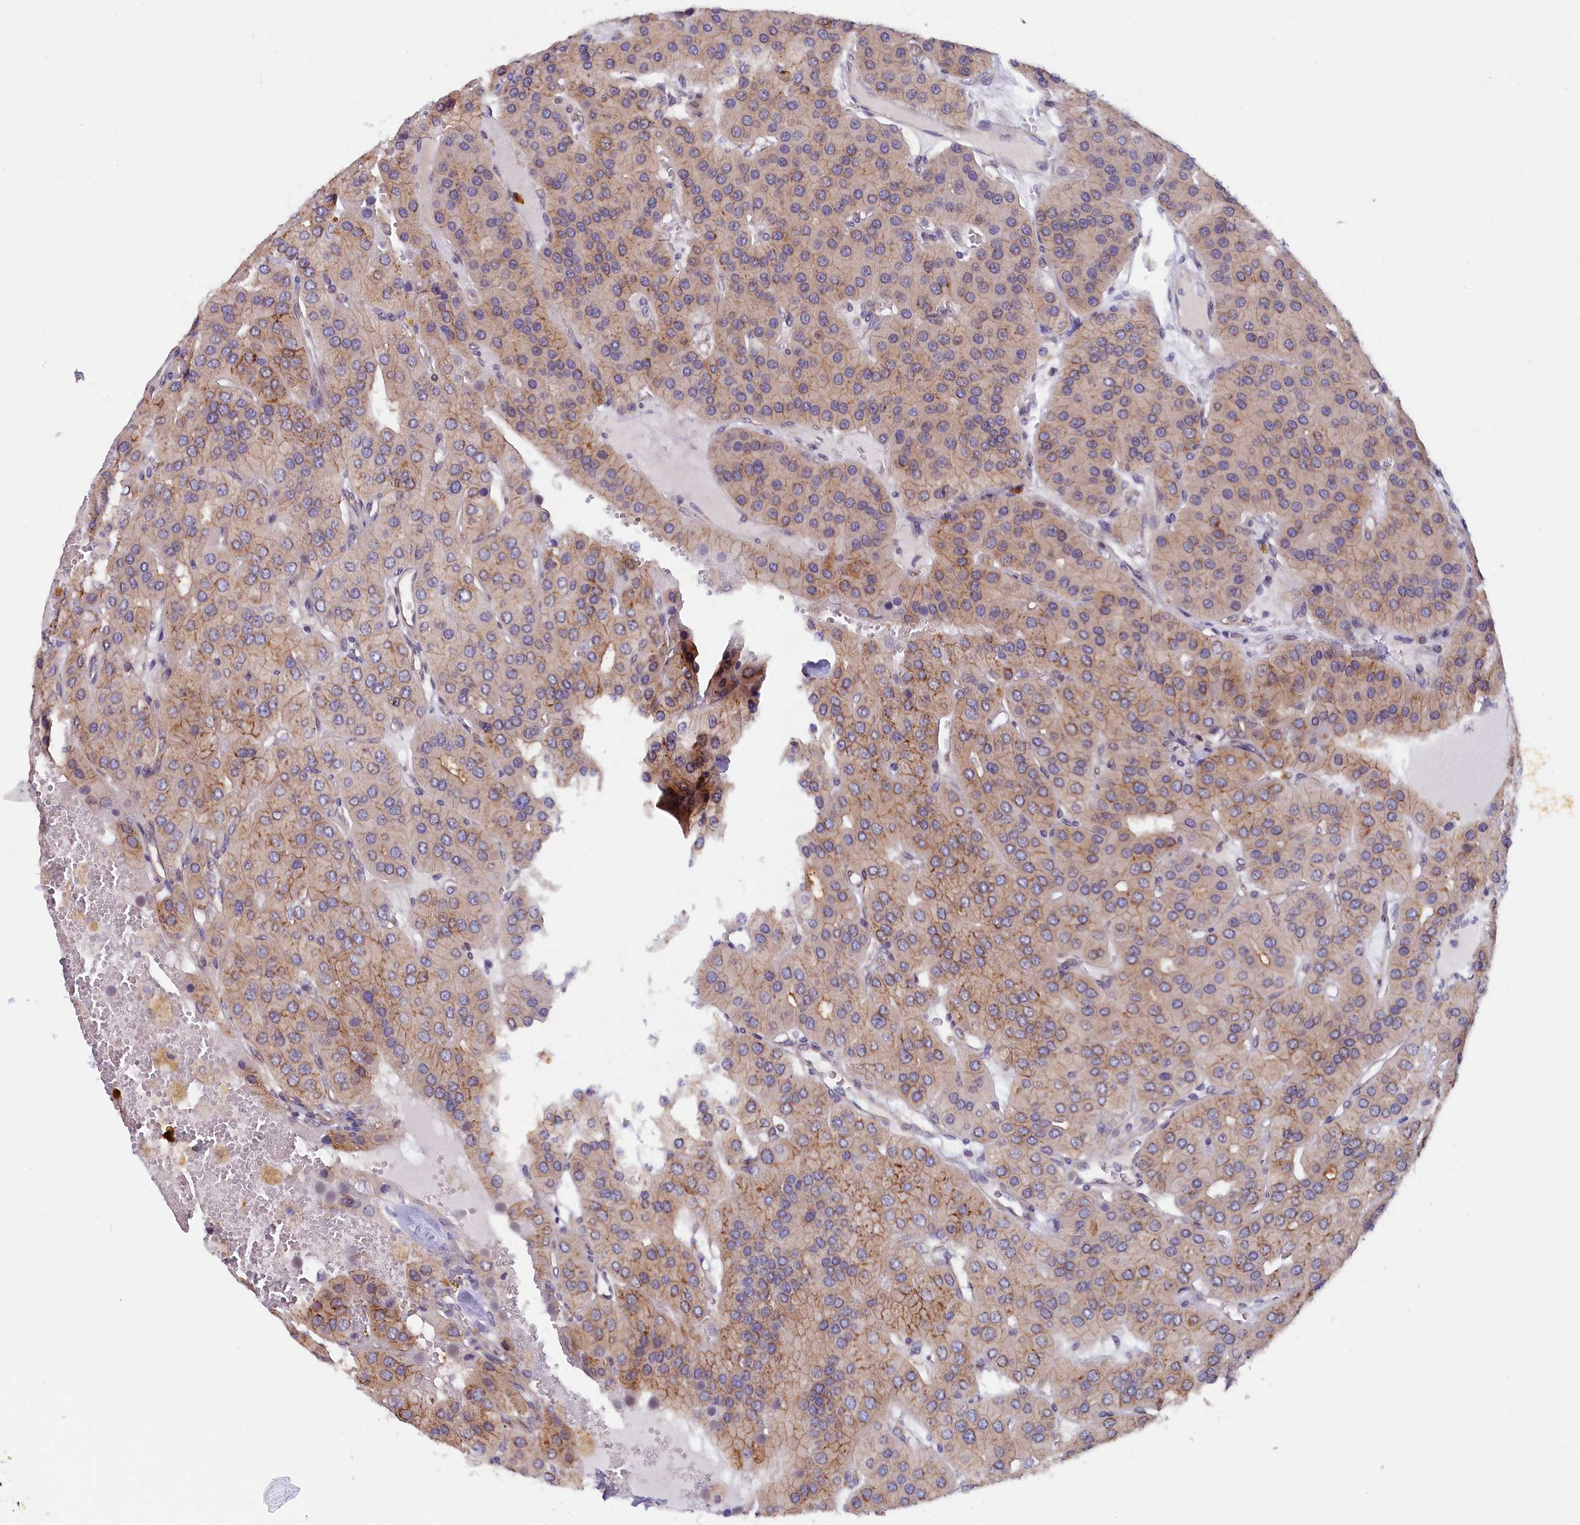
{"staining": {"intensity": "weak", "quantity": "25%-75%", "location": "cytoplasmic/membranous"}, "tissue": "parathyroid gland", "cell_type": "Glandular cells", "image_type": "normal", "snomed": [{"axis": "morphology", "description": "Normal tissue, NOS"}, {"axis": "morphology", "description": "Adenoma, NOS"}, {"axis": "topography", "description": "Parathyroid gland"}], "caption": "The histopathology image exhibits a brown stain indicating the presence of a protein in the cytoplasmic/membranous of glandular cells in parathyroid gland. The protein is stained brown, and the nuclei are stained in blue (DAB IHC with brightfield microscopy, high magnification).", "gene": "JPT2", "patient": {"sex": "female", "age": 86}}